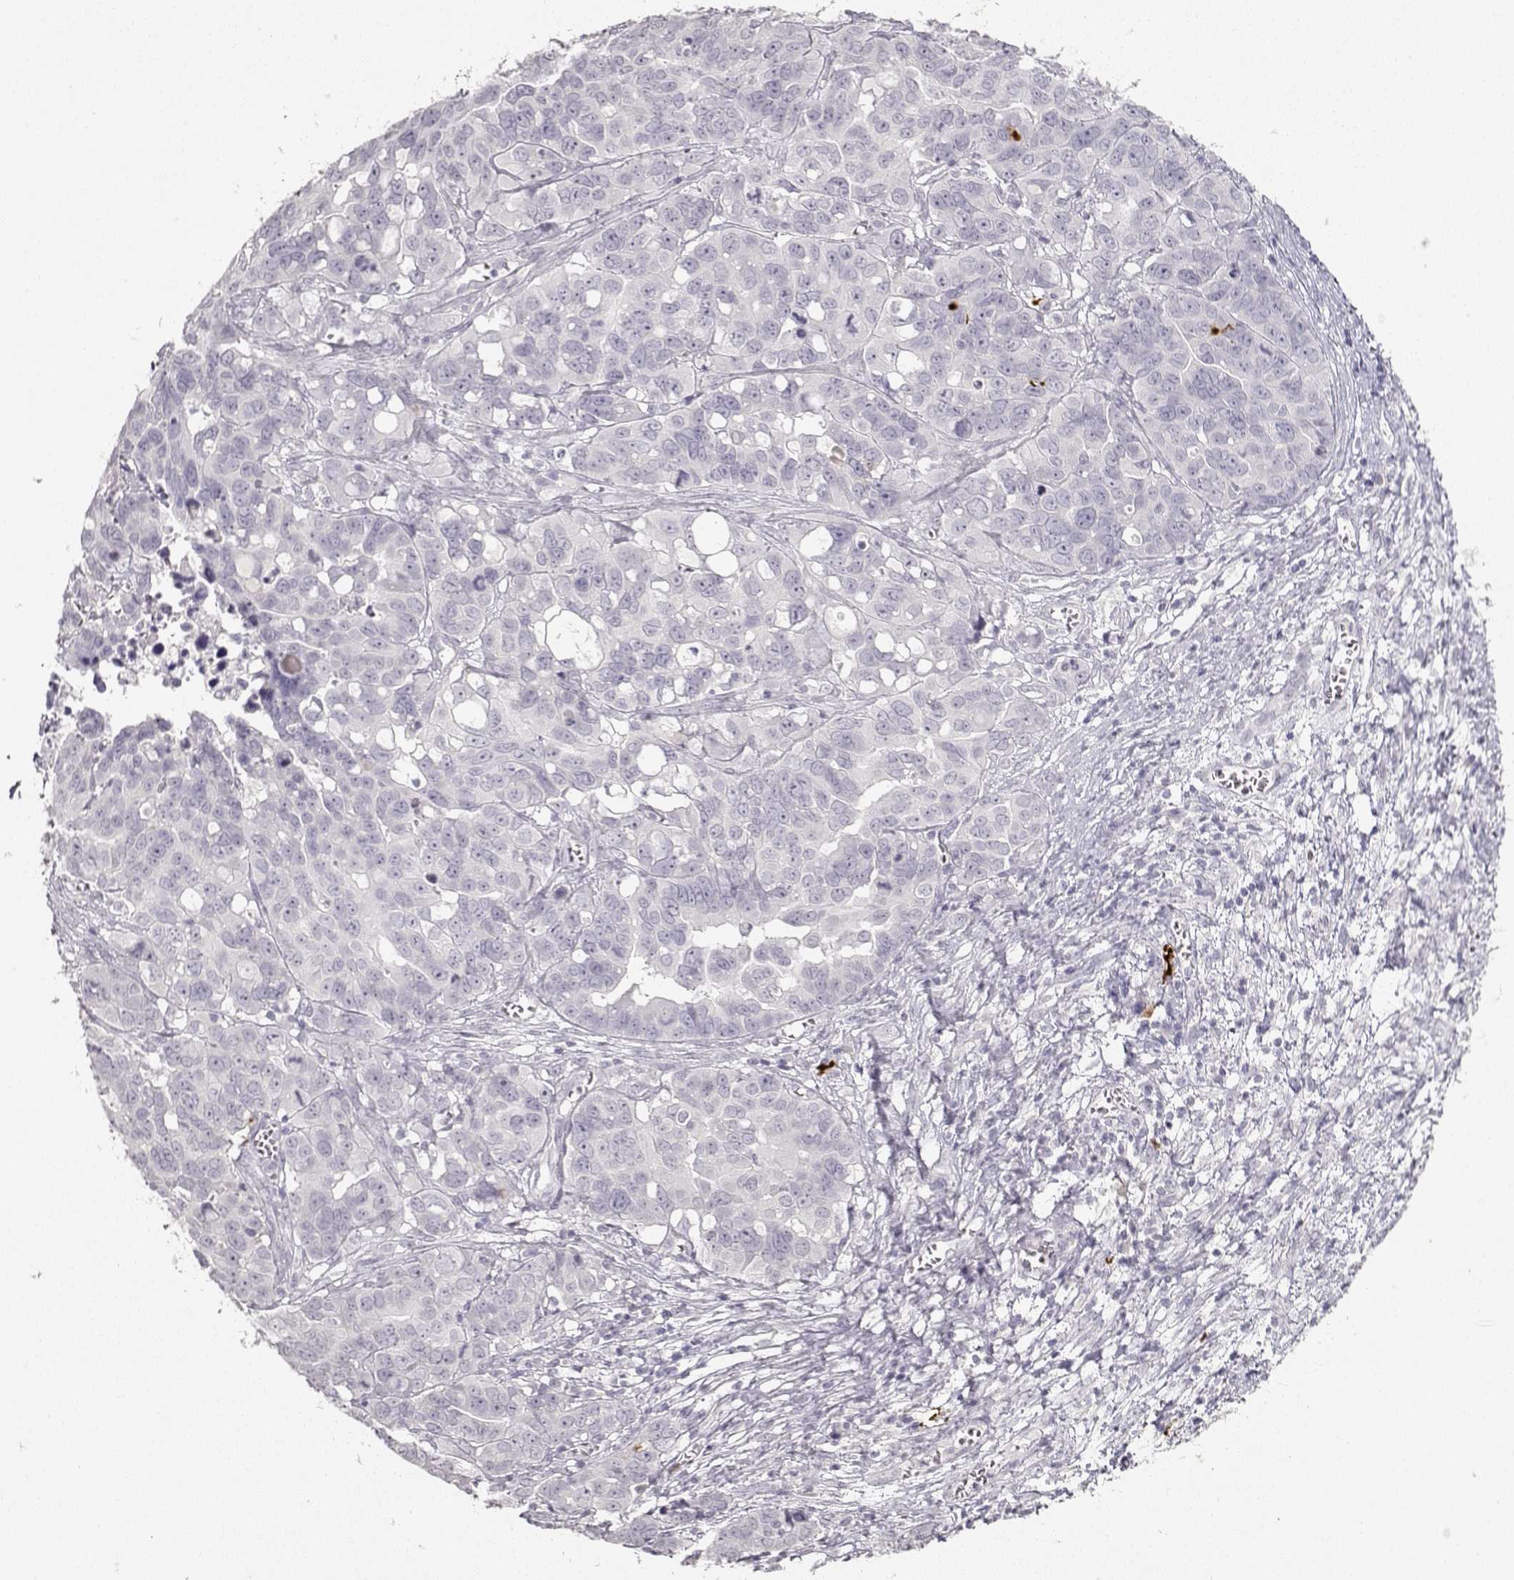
{"staining": {"intensity": "negative", "quantity": "none", "location": "none"}, "tissue": "ovarian cancer", "cell_type": "Tumor cells", "image_type": "cancer", "snomed": [{"axis": "morphology", "description": "Carcinoma, endometroid"}, {"axis": "topography", "description": "Ovary"}], "caption": "This is a image of IHC staining of ovarian cancer (endometroid carcinoma), which shows no expression in tumor cells.", "gene": "S100B", "patient": {"sex": "female", "age": 78}}